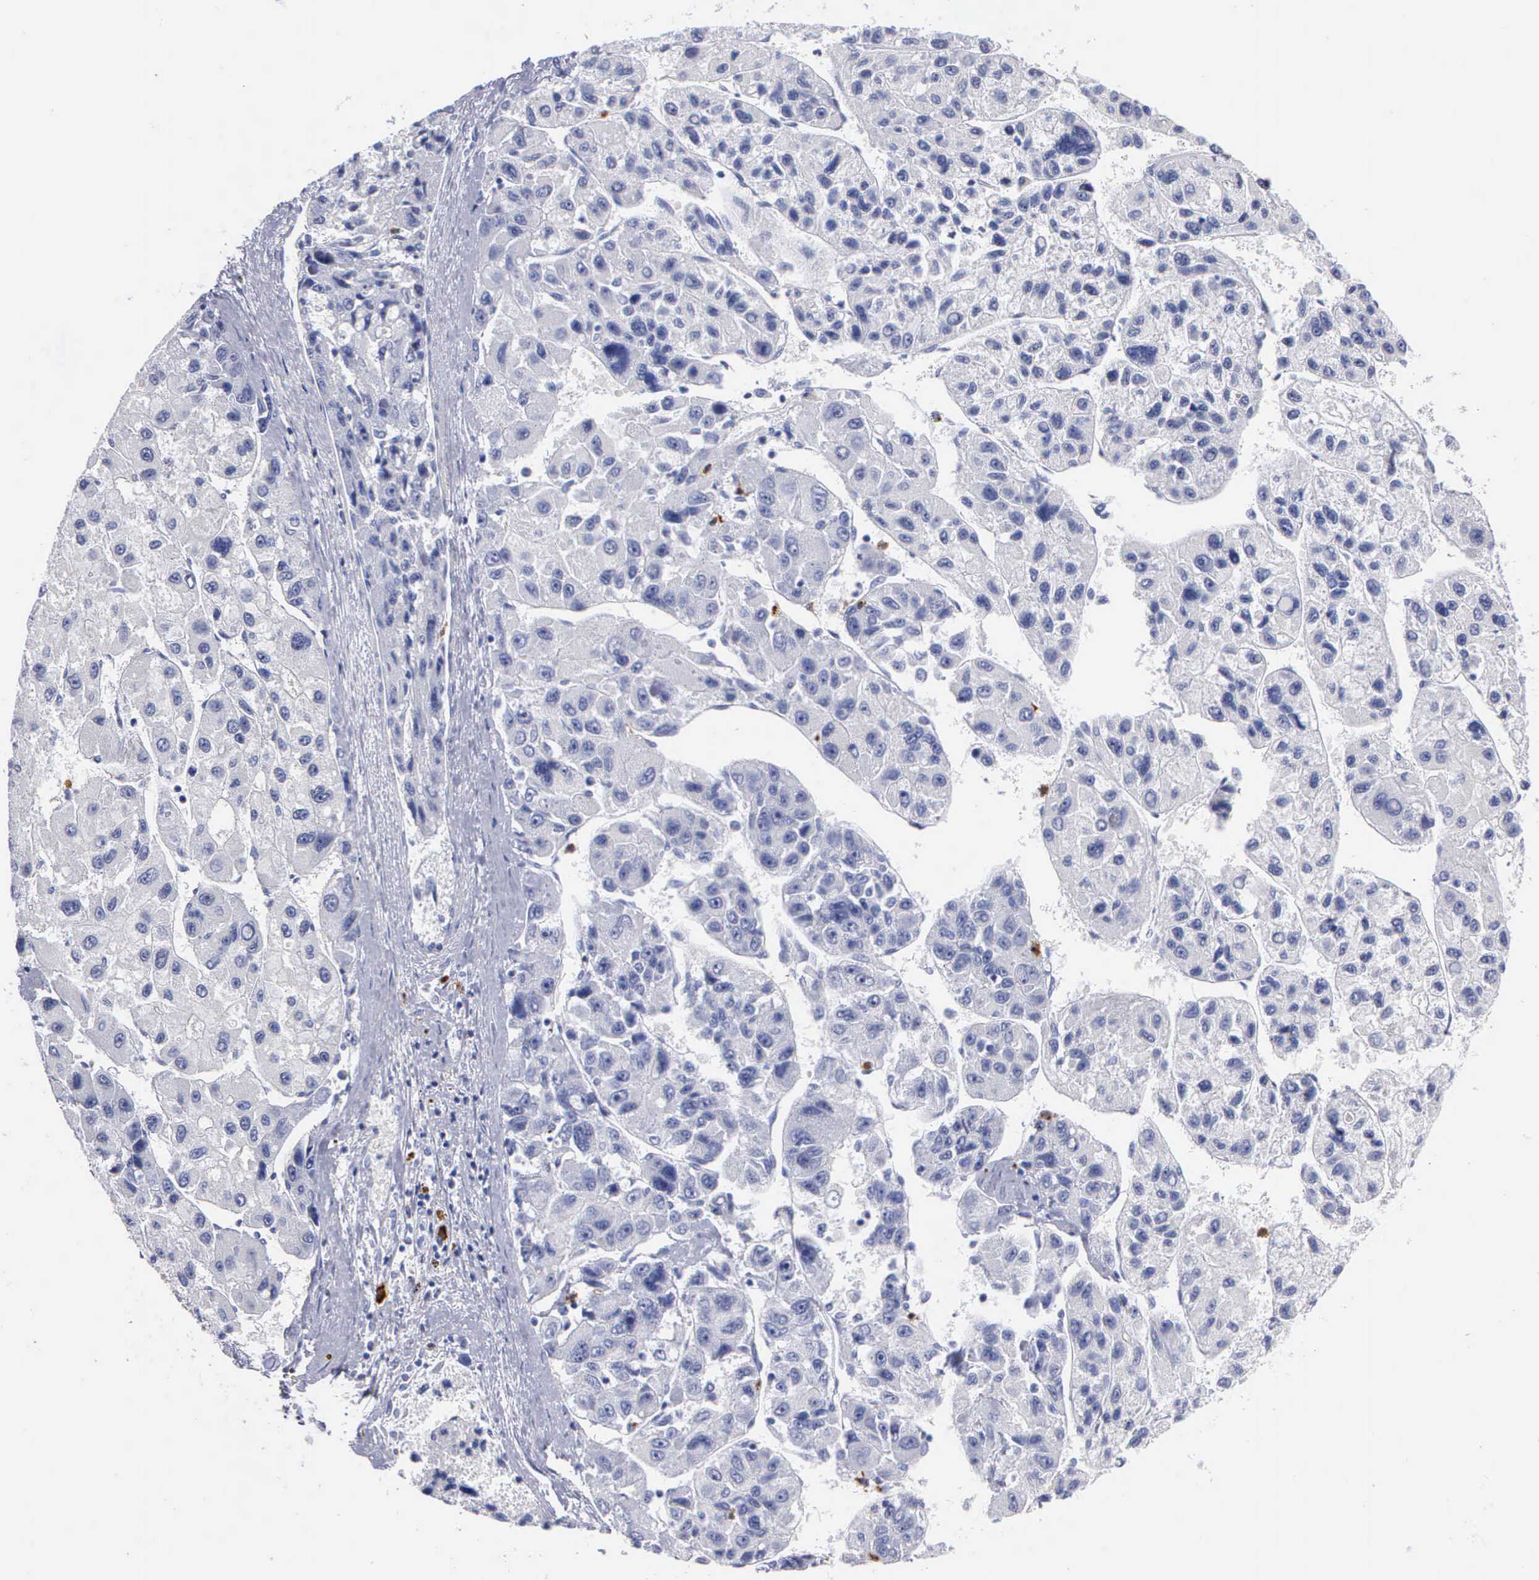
{"staining": {"intensity": "negative", "quantity": "none", "location": "none"}, "tissue": "liver cancer", "cell_type": "Tumor cells", "image_type": "cancer", "snomed": [{"axis": "morphology", "description": "Carcinoma, Hepatocellular, NOS"}, {"axis": "topography", "description": "Liver"}], "caption": "DAB (3,3'-diaminobenzidine) immunohistochemical staining of human liver cancer reveals no significant positivity in tumor cells.", "gene": "CTSG", "patient": {"sex": "male", "age": 64}}